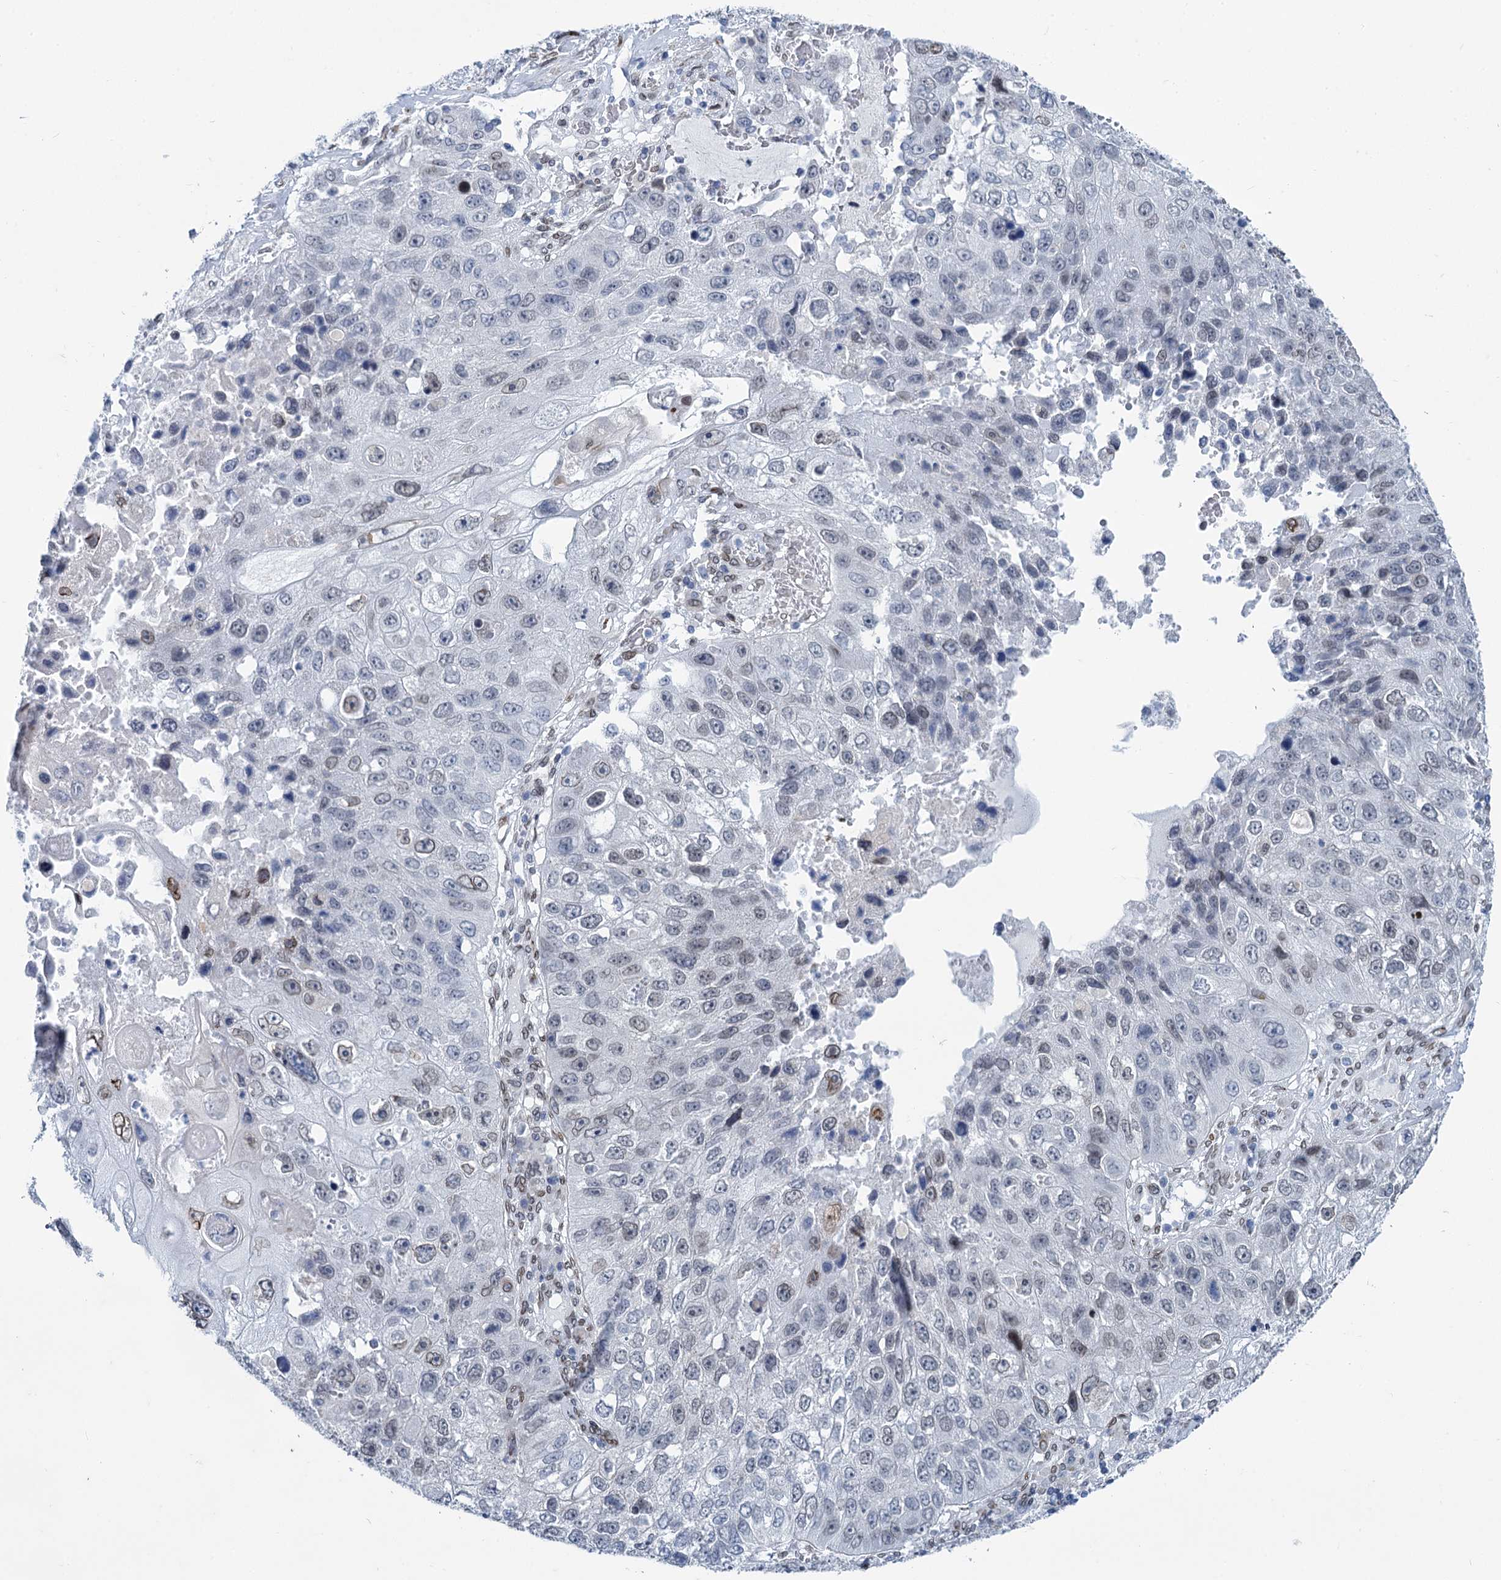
{"staining": {"intensity": "negative", "quantity": "none", "location": "none"}, "tissue": "lung cancer", "cell_type": "Tumor cells", "image_type": "cancer", "snomed": [{"axis": "morphology", "description": "Squamous cell carcinoma, NOS"}, {"axis": "topography", "description": "Lung"}], "caption": "Lung squamous cell carcinoma stained for a protein using immunohistochemistry exhibits no positivity tumor cells.", "gene": "PRSS35", "patient": {"sex": "male", "age": 61}}